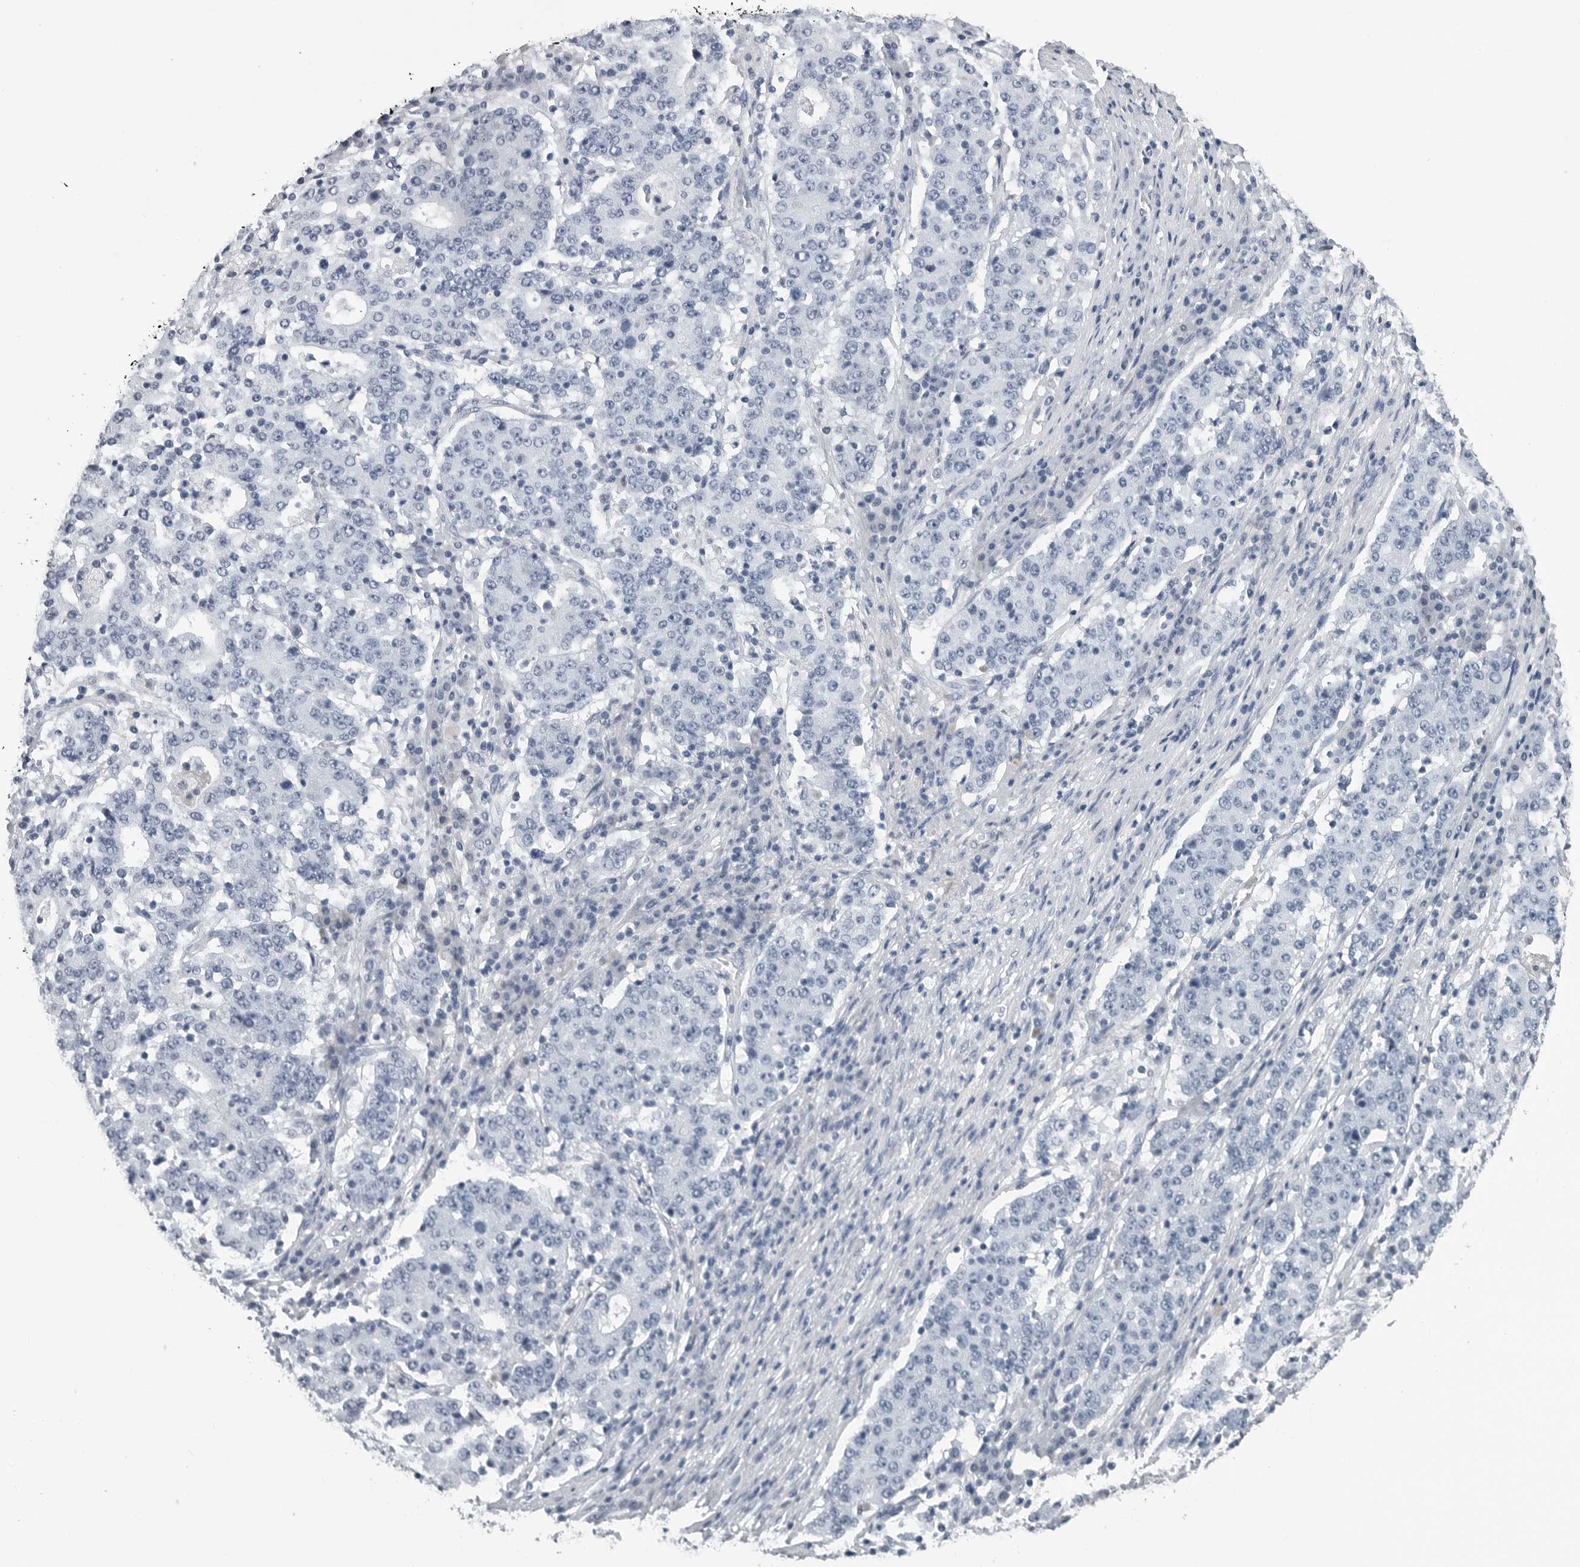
{"staining": {"intensity": "negative", "quantity": "none", "location": "none"}, "tissue": "stomach cancer", "cell_type": "Tumor cells", "image_type": "cancer", "snomed": [{"axis": "morphology", "description": "Adenocarcinoma, NOS"}, {"axis": "topography", "description": "Stomach"}], "caption": "DAB immunohistochemical staining of adenocarcinoma (stomach) reveals no significant staining in tumor cells.", "gene": "AMPD1", "patient": {"sex": "male", "age": 59}}